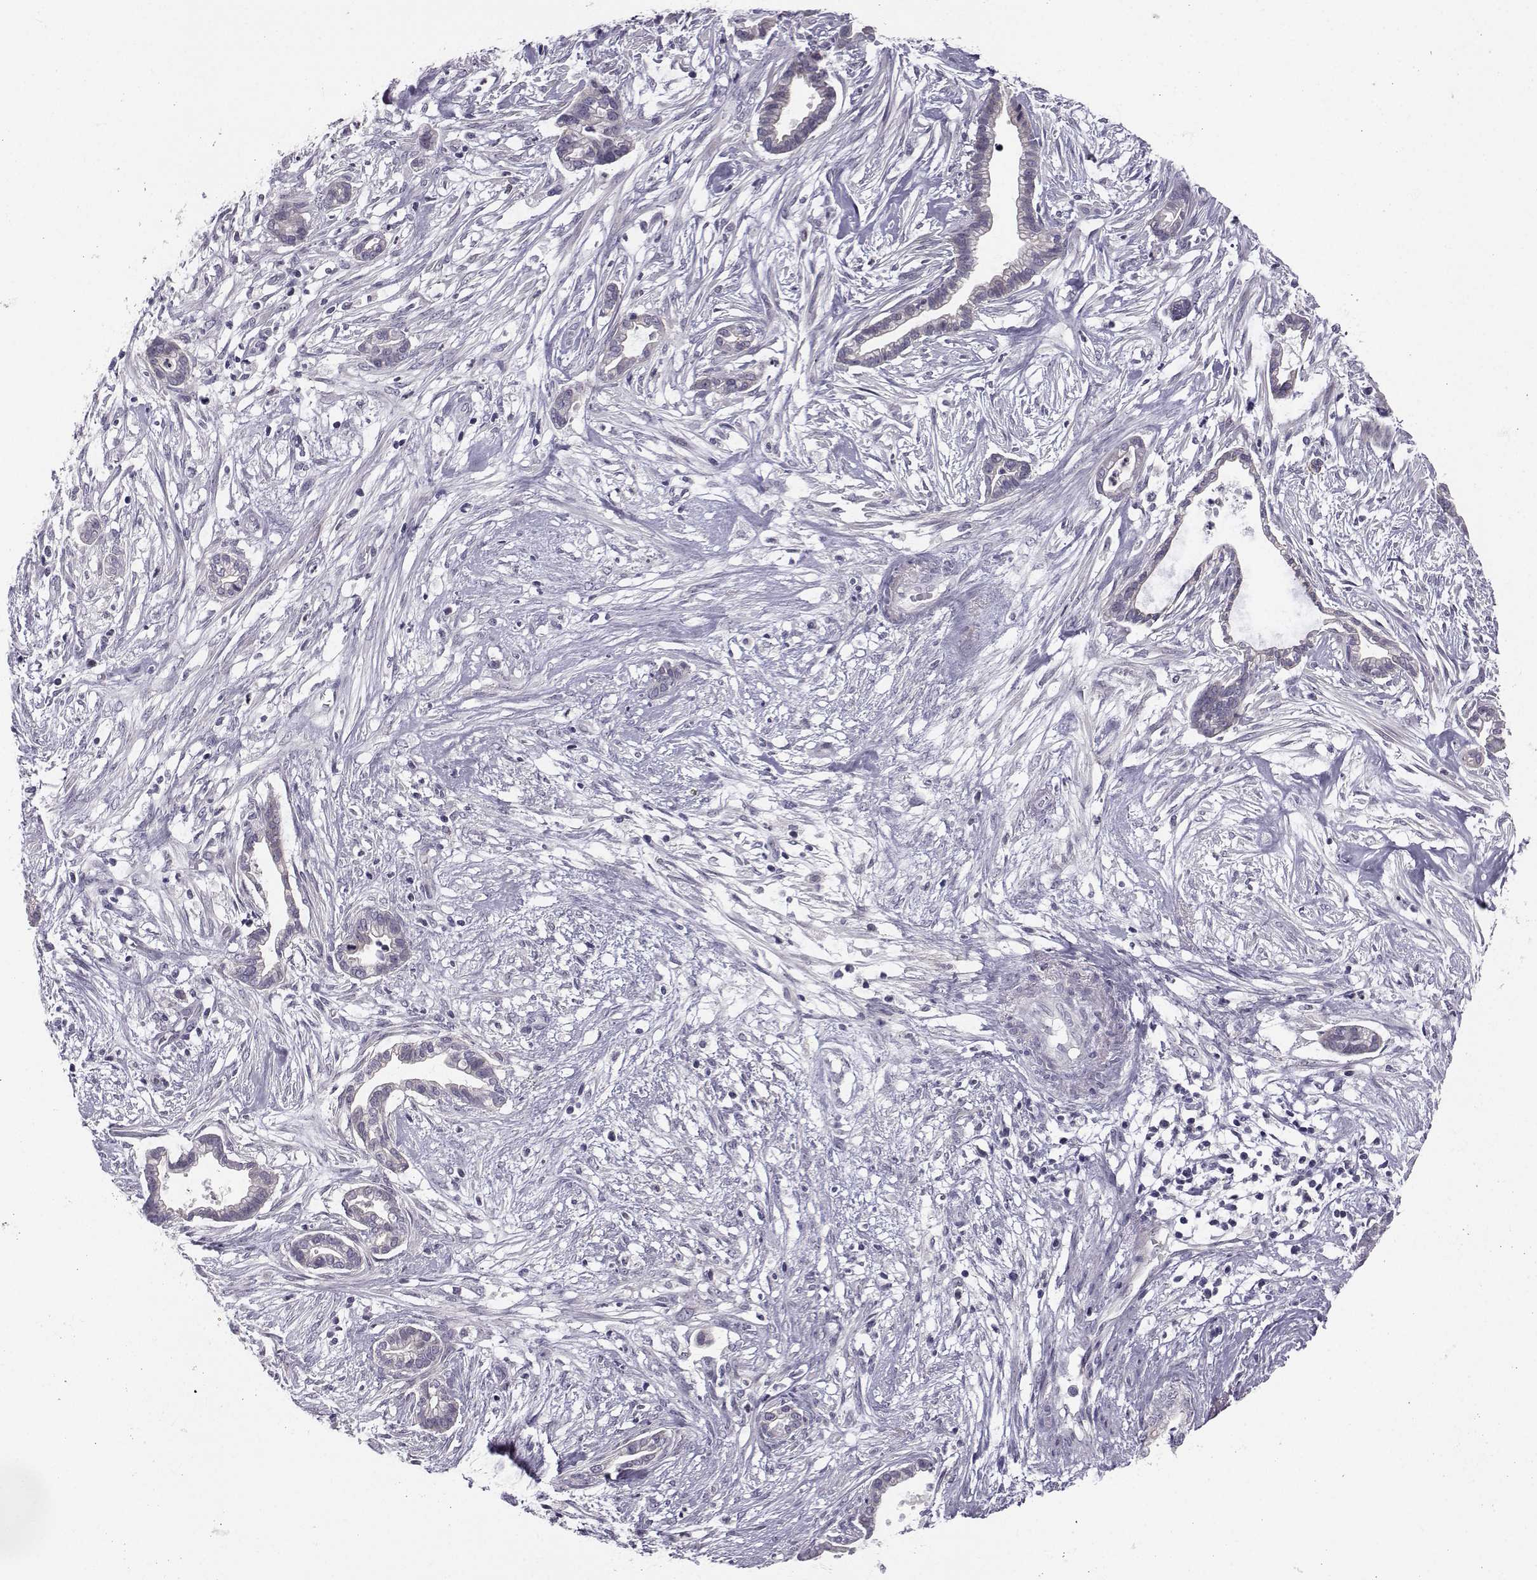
{"staining": {"intensity": "negative", "quantity": "none", "location": "none"}, "tissue": "cervical cancer", "cell_type": "Tumor cells", "image_type": "cancer", "snomed": [{"axis": "morphology", "description": "Adenocarcinoma, NOS"}, {"axis": "topography", "description": "Cervix"}], "caption": "An IHC micrograph of cervical cancer (adenocarcinoma) is shown. There is no staining in tumor cells of cervical cancer (adenocarcinoma).", "gene": "ZNF185", "patient": {"sex": "female", "age": 62}}